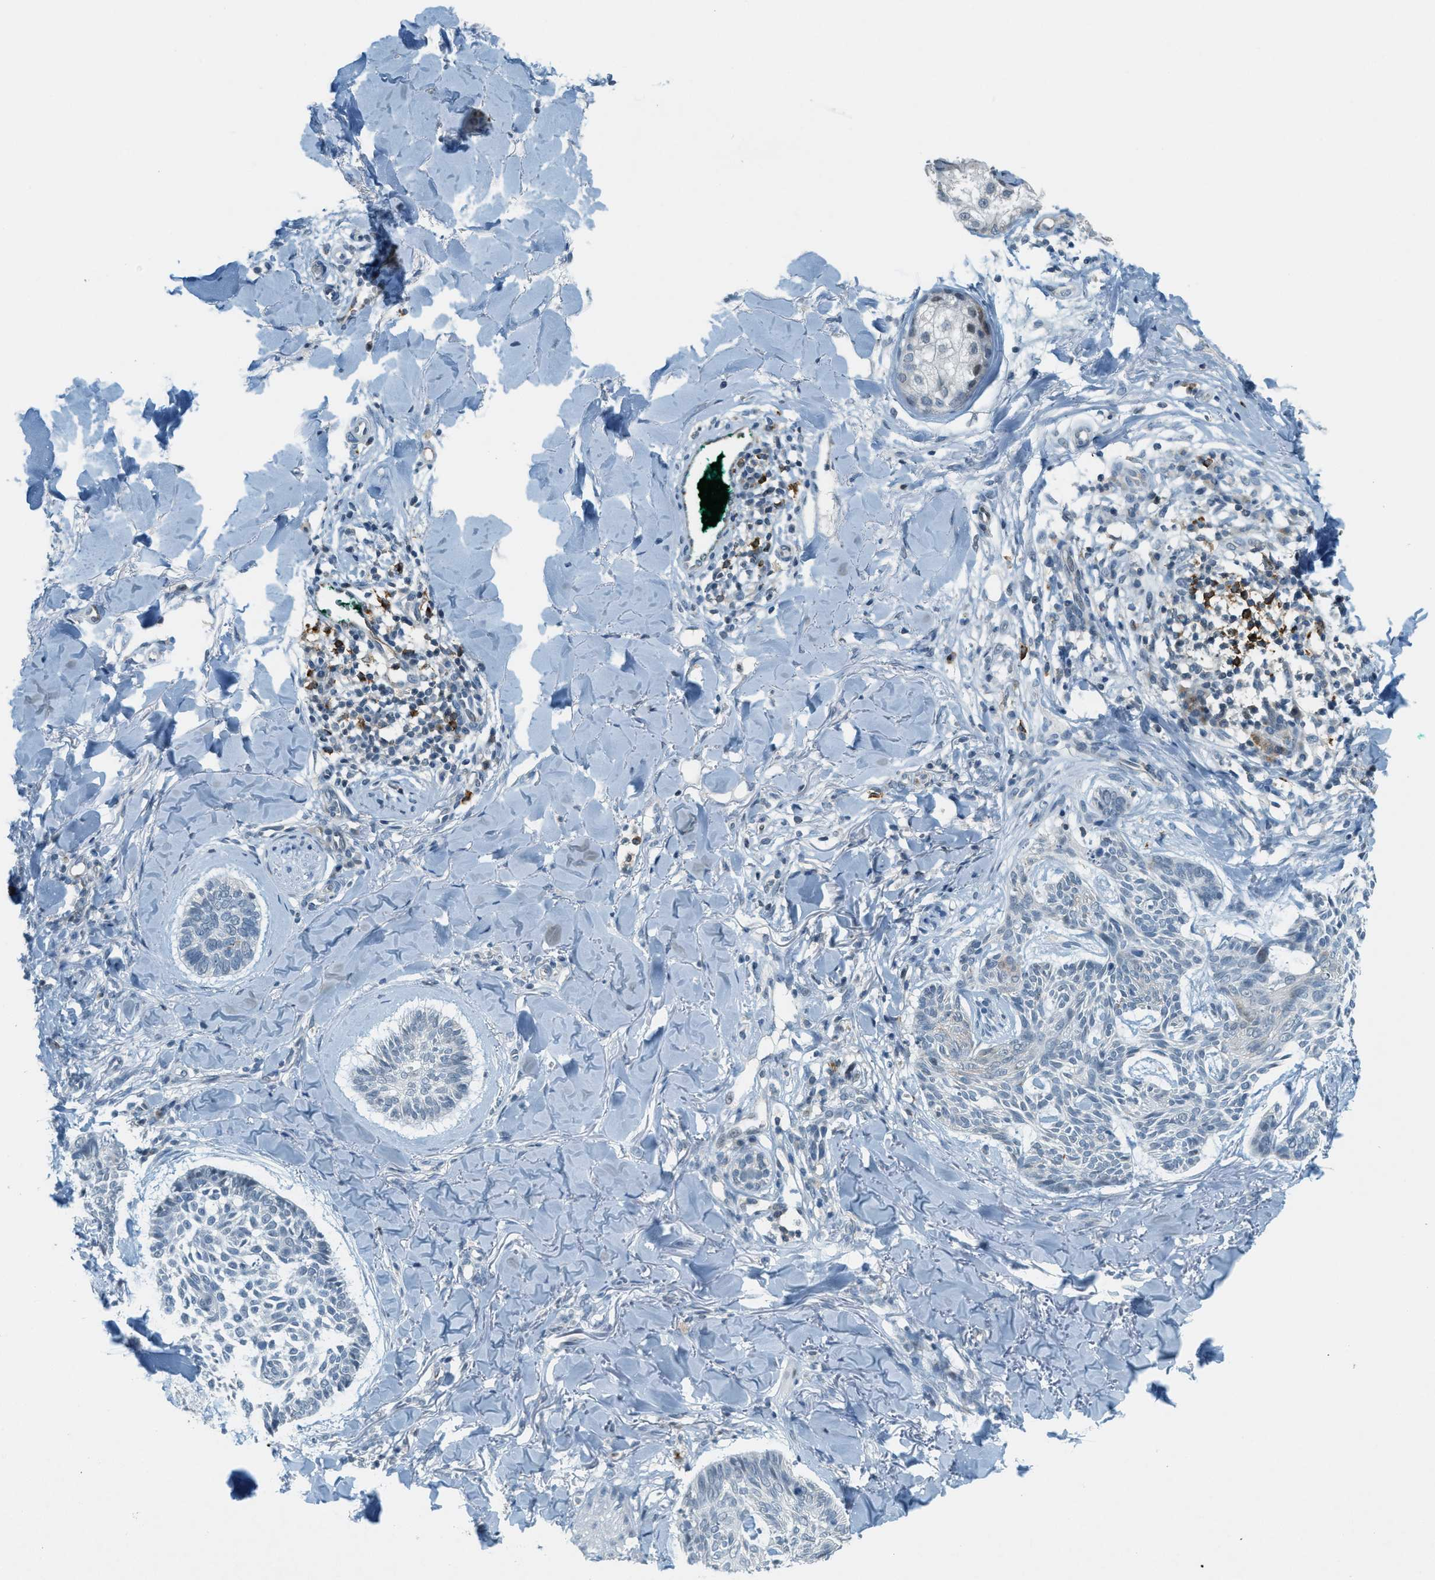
{"staining": {"intensity": "negative", "quantity": "none", "location": "none"}, "tissue": "skin cancer", "cell_type": "Tumor cells", "image_type": "cancer", "snomed": [{"axis": "morphology", "description": "Basal cell carcinoma"}, {"axis": "topography", "description": "Skin"}], "caption": "Skin basal cell carcinoma stained for a protein using IHC exhibits no staining tumor cells.", "gene": "FYN", "patient": {"sex": "male", "age": 43}}